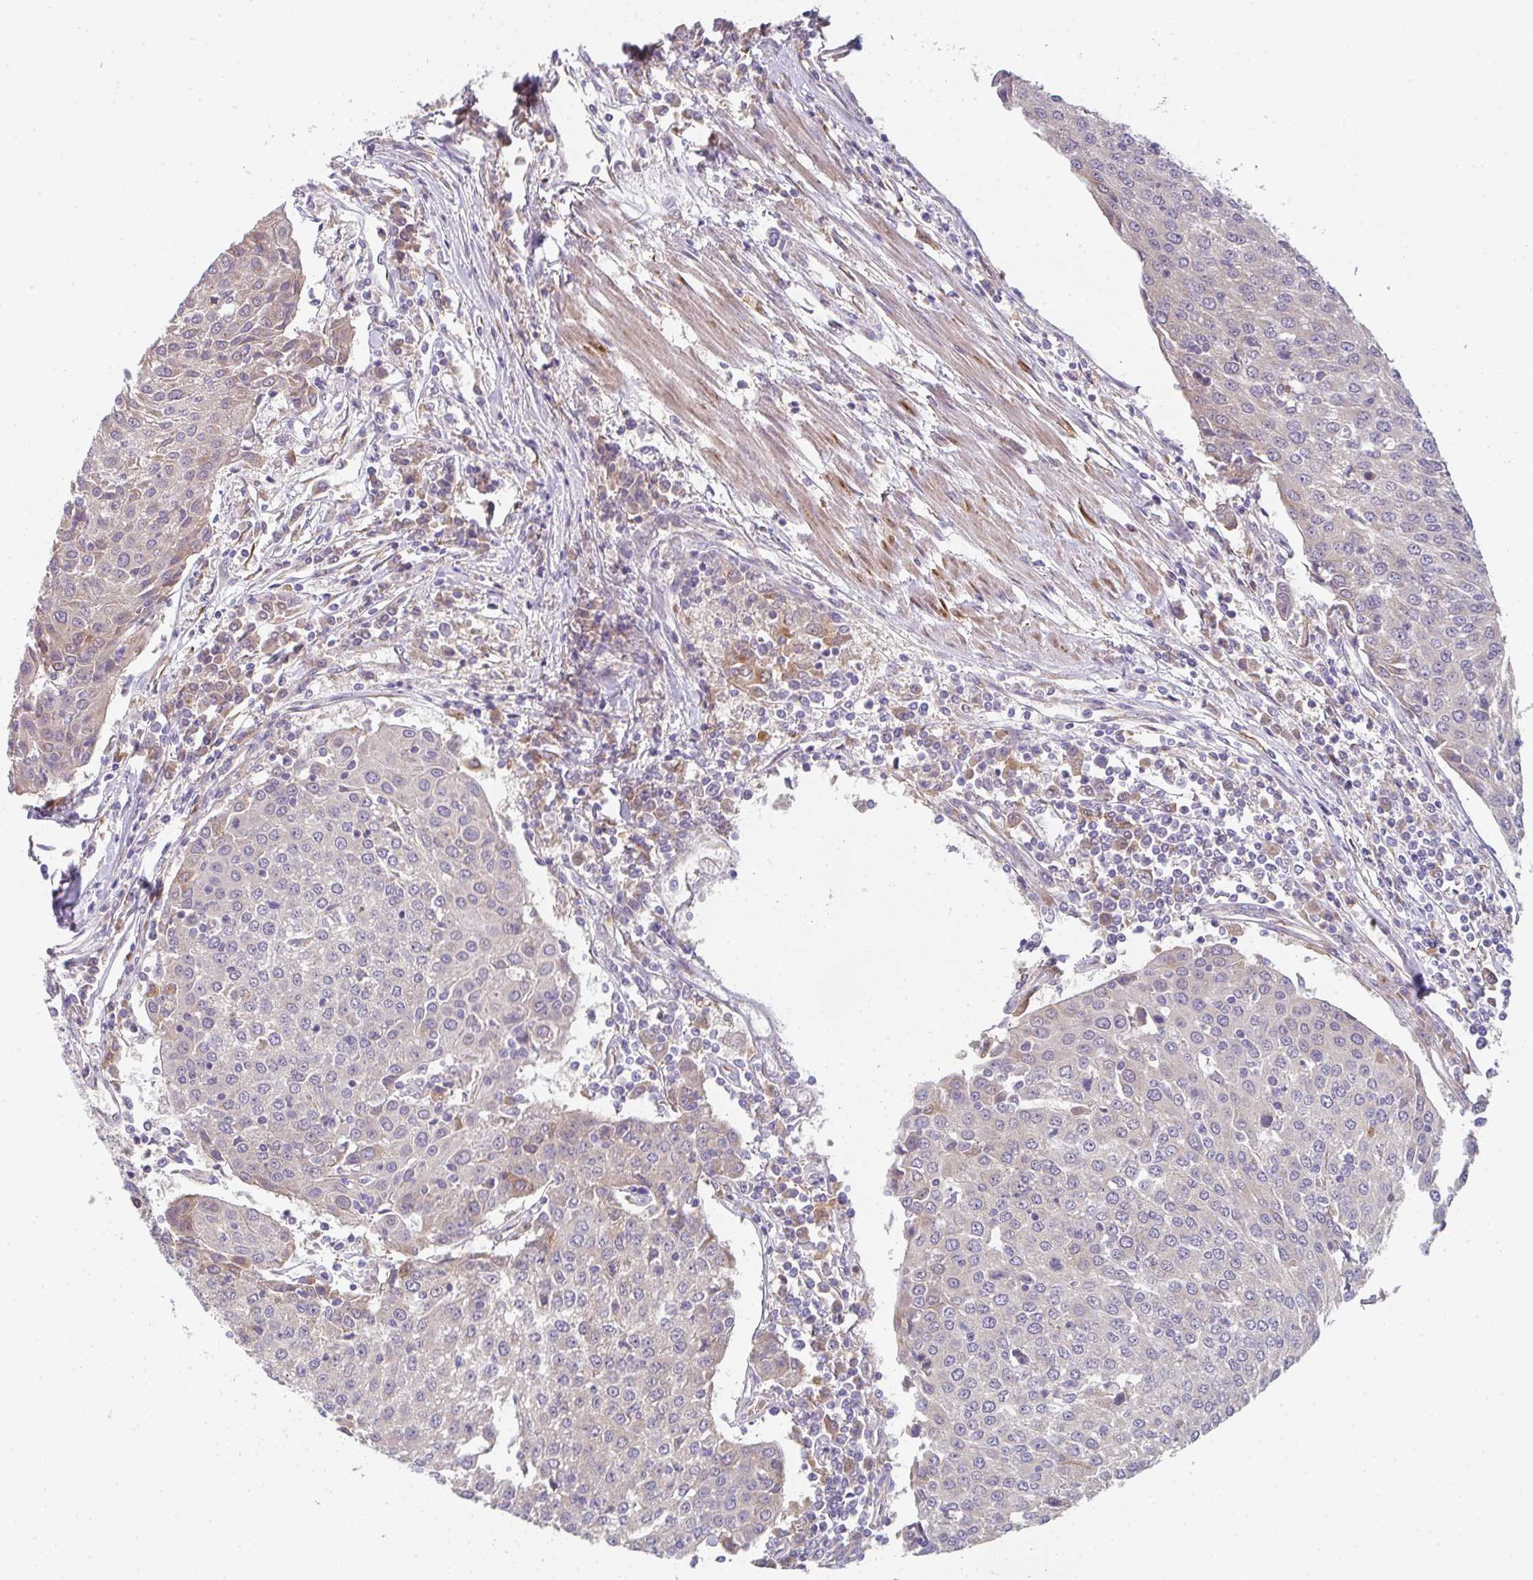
{"staining": {"intensity": "negative", "quantity": "none", "location": "none"}, "tissue": "urothelial cancer", "cell_type": "Tumor cells", "image_type": "cancer", "snomed": [{"axis": "morphology", "description": "Urothelial carcinoma, High grade"}, {"axis": "topography", "description": "Urinary bladder"}], "caption": "Tumor cells show no significant protein positivity in urothelial cancer. (Brightfield microscopy of DAB immunohistochemistry (IHC) at high magnification).", "gene": "TSPAN31", "patient": {"sex": "female", "age": 85}}